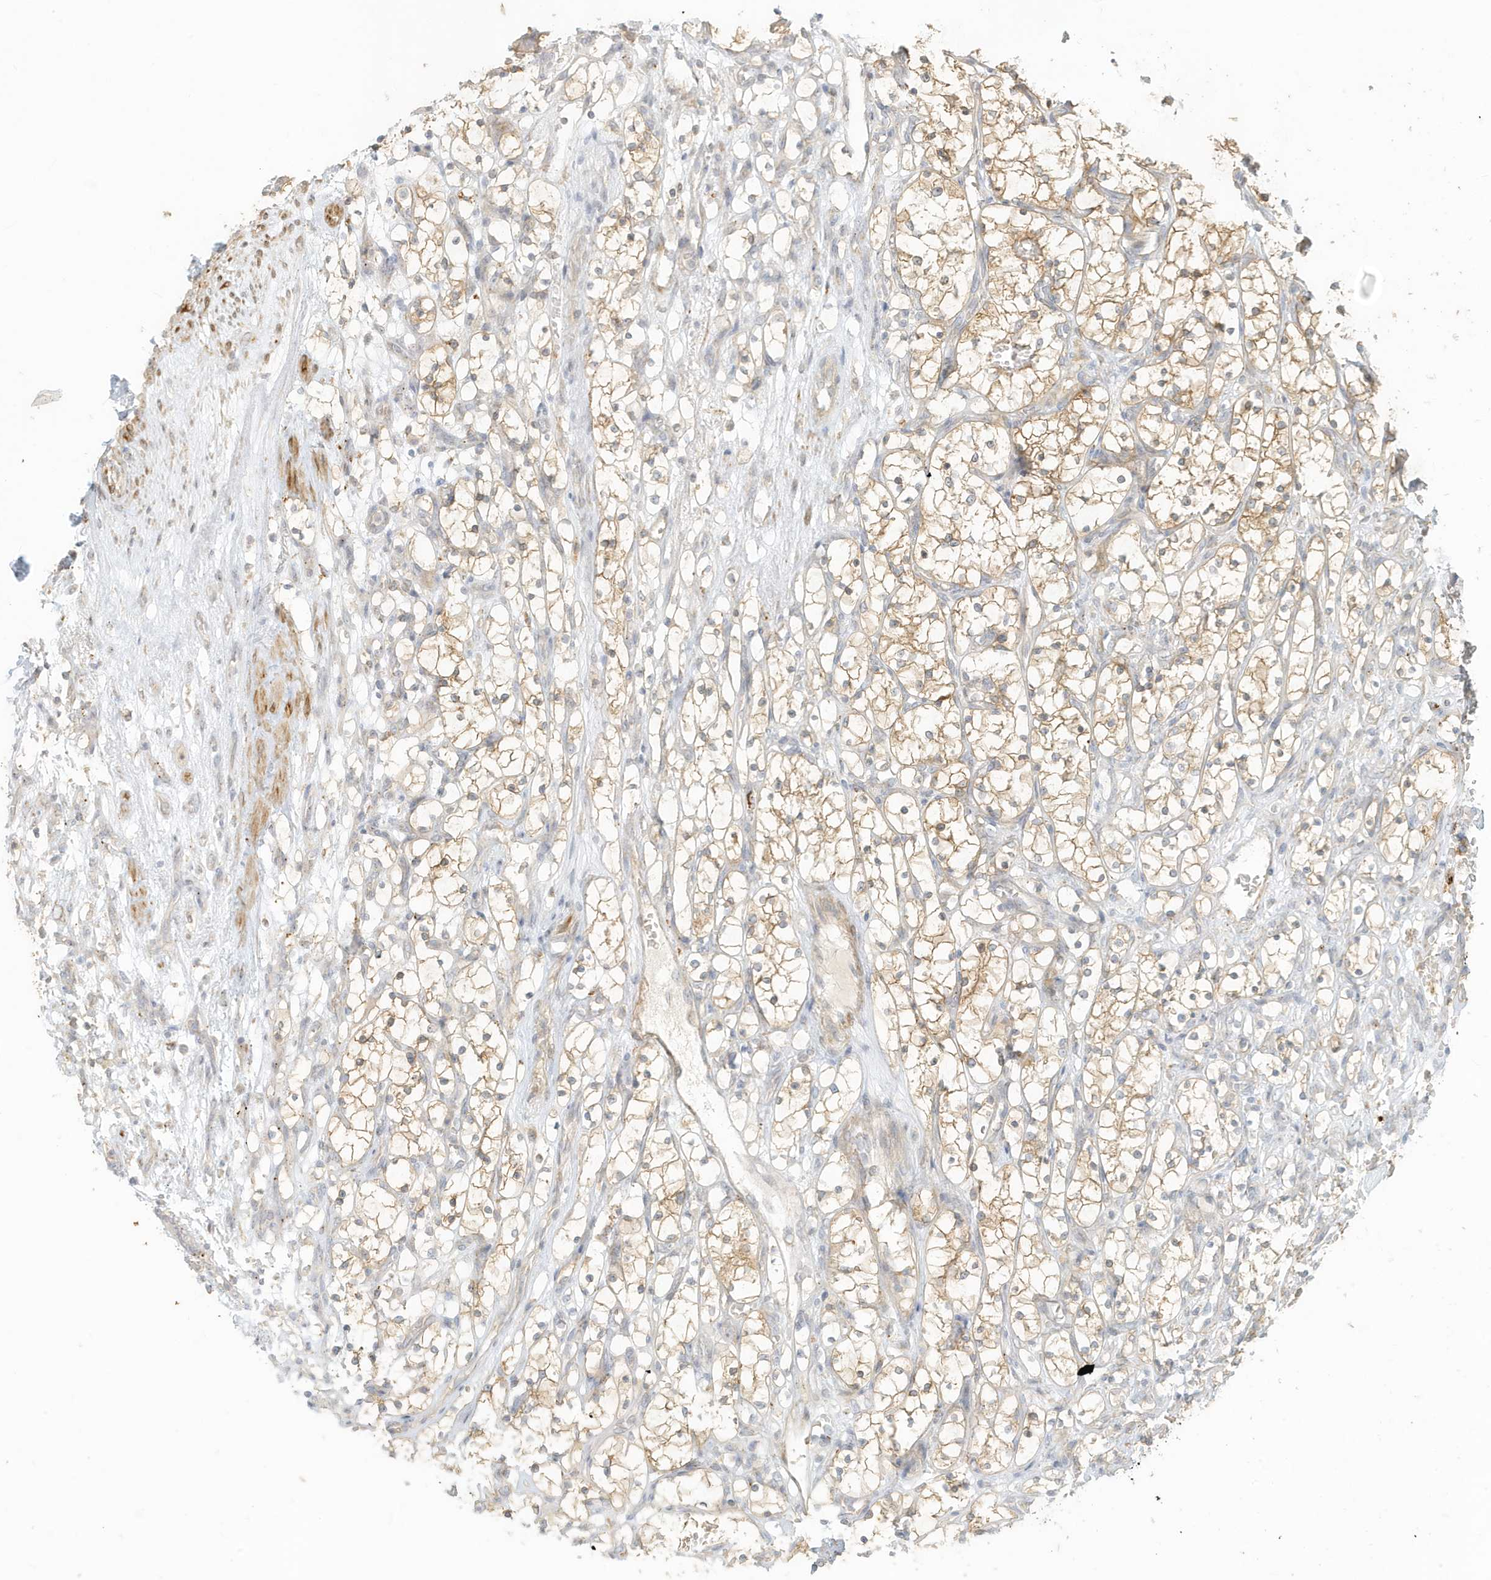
{"staining": {"intensity": "moderate", "quantity": "25%-75%", "location": "cytoplasmic/membranous"}, "tissue": "renal cancer", "cell_type": "Tumor cells", "image_type": "cancer", "snomed": [{"axis": "morphology", "description": "Adenocarcinoma, NOS"}, {"axis": "topography", "description": "Kidney"}], "caption": "Protein staining of renal cancer tissue reveals moderate cytoplasmic/membranous staining in approximately 25%-75% of tumor cells.", "gene": "MCOLN1", "patient": {"sex": "female", "age": 69}}